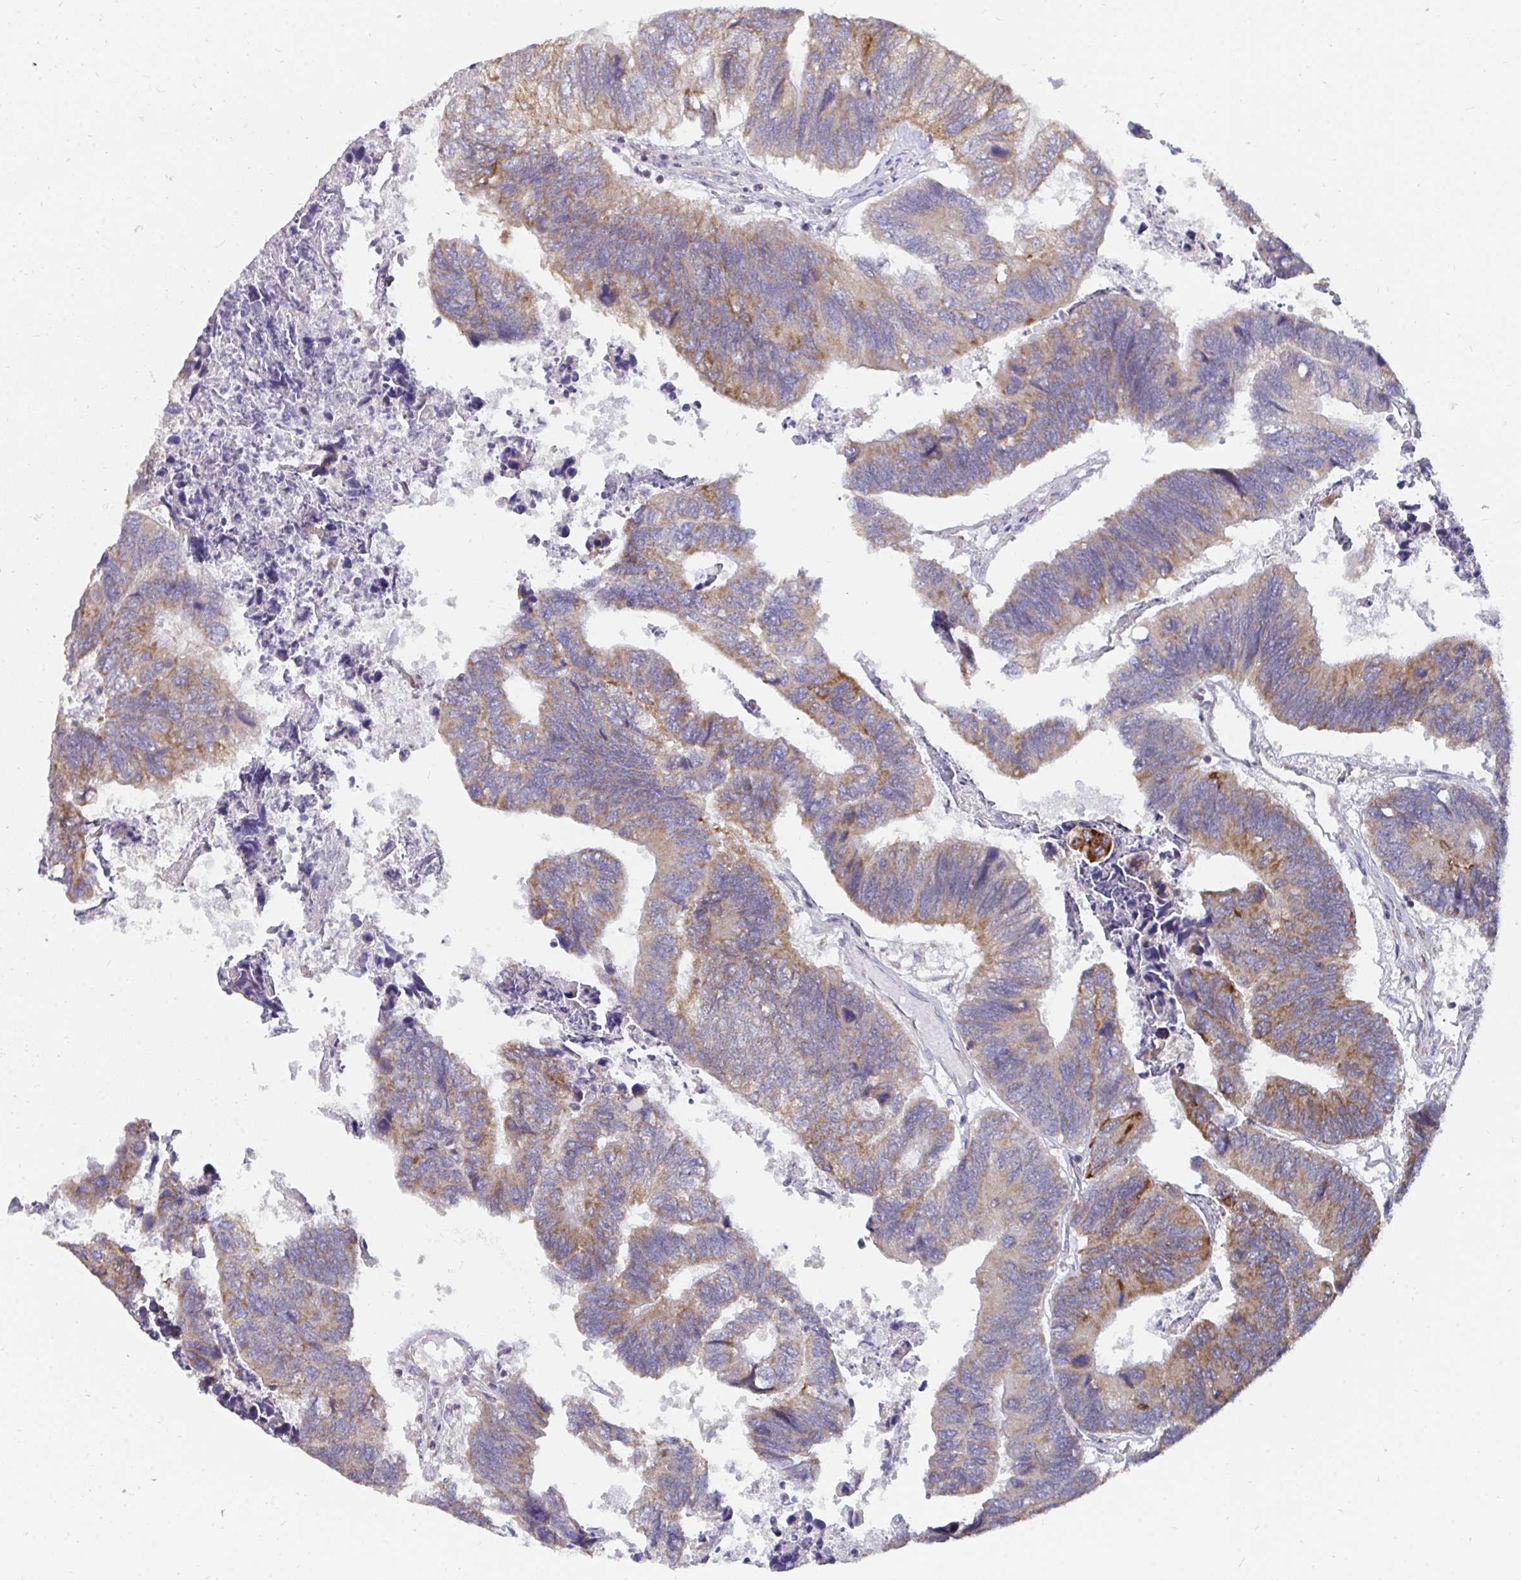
{"staining": {"intensity": "moderate", "quantity": ">75%", "location": "cytoplasmic/membranous"}, "tissue": "colorectal cancer", "cell_type": "Tumor cells", "image_type": "cancer", "snomed": [{"axis": "morphology", "description": "Adenocarcinoma, NOS"}, {"axis": "topography", "description": "Colon"}], "caption": "Protein expression analysis of adenocarcinoma (colorectal) exhibits moderate cytoplasmic/membranous staining in approximately >75% of tumor cells.", "gene": "PC", "patient": {"sex": "female", "age": 67}}